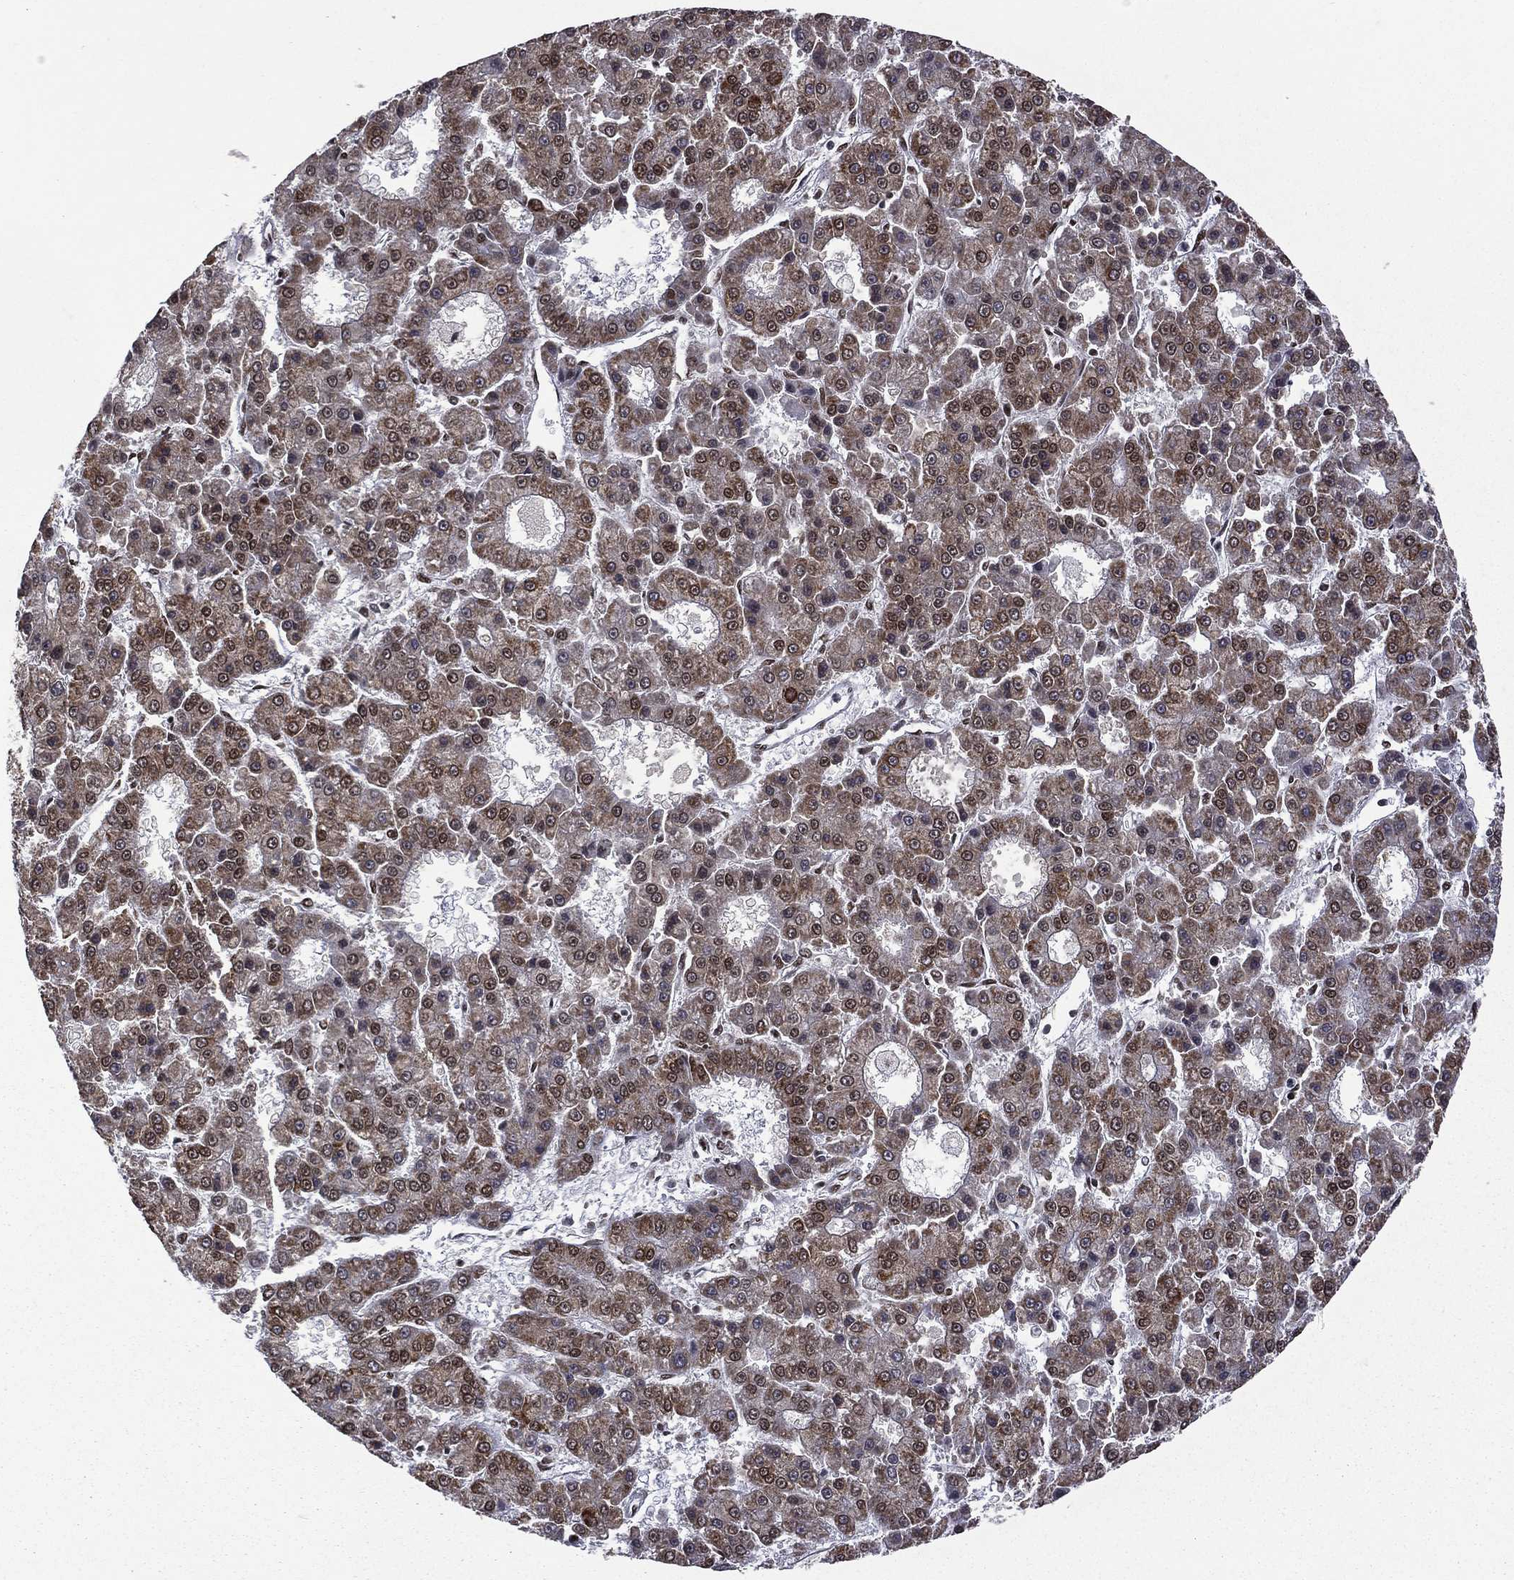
{"staining": {"intensity": "moderate", "quantity": ">75%", "location": "cytoplasmic/membranous,nuclear"}, "tissue": "liver cancer", "cell_type": "Tumor cells", "image_type": "cancer", "snomed": [{"axis": "morphology", "description": "Carcinoma, Hepatocellular, NOS"}, {"axis": "topography", "description": "Liver"}], "caption": "Moderate cytoplasmic/membranous and nuclear protein positivity is appreciated in about >75% of tumor cells in liver hepatocellular carcinoma.", "gene": "C5orf24", "patient": {"sex": "male", "age": 70}}